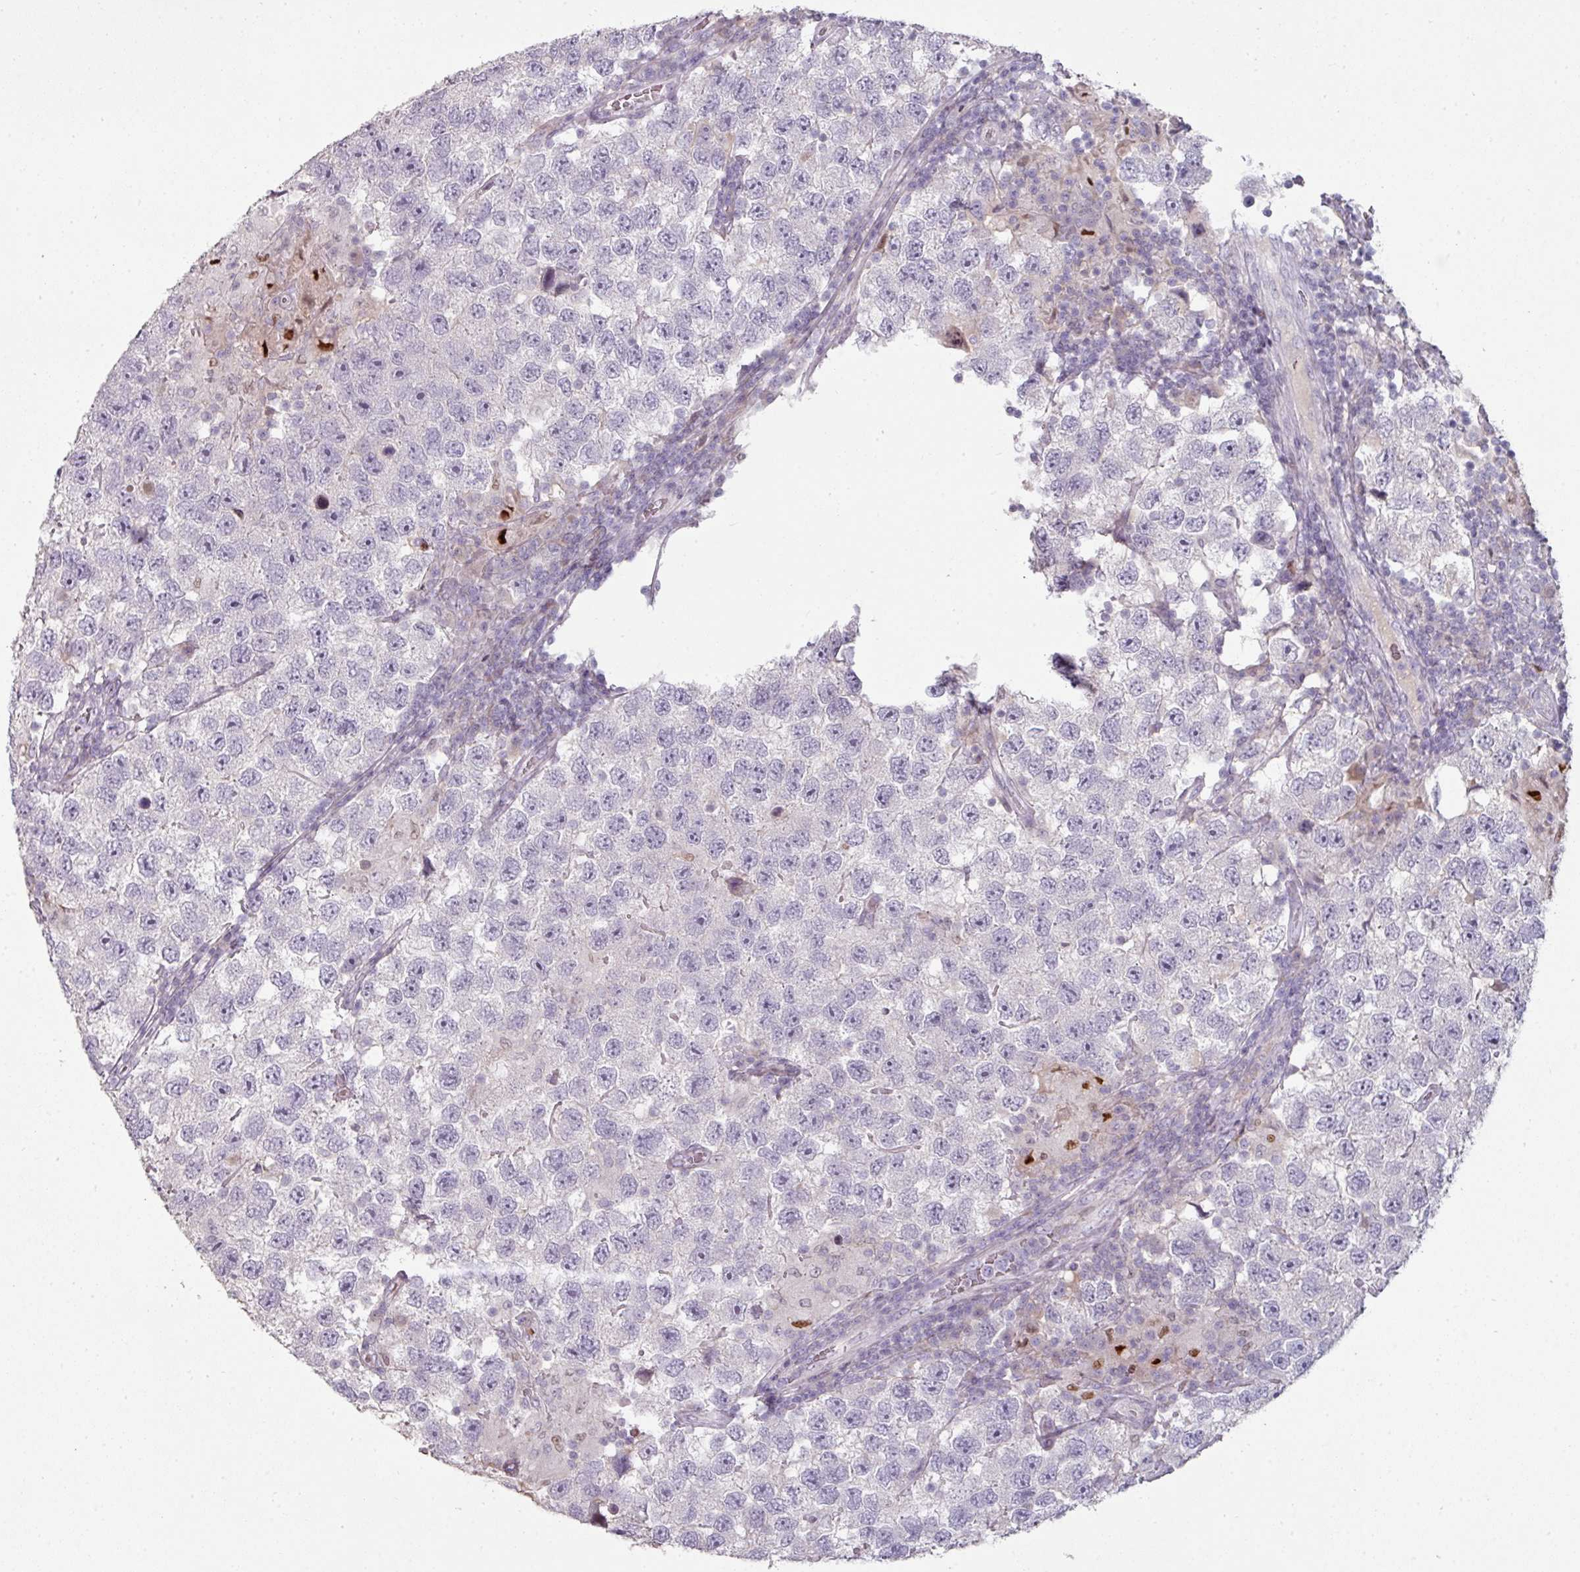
{"staining": {"intensity": "negative", "quantity": "none", "location": "none"}, "tissue": "testis cancer", "cell_type": "Tumor cells", "image_type": "cancer", "snomed": [{"axis": "morphology", "description": "Seminoma, NOS"}, {"axis": "topography", "description": "Testis"}], "caption": "The histopathology image displays no staining of tumor cells in seminoma (testis). (Immunohistochemistry, brightfield microscopy, high magnification).", "gene": "GTF2H3", "patient": {"sex": "male", "age": 26}}